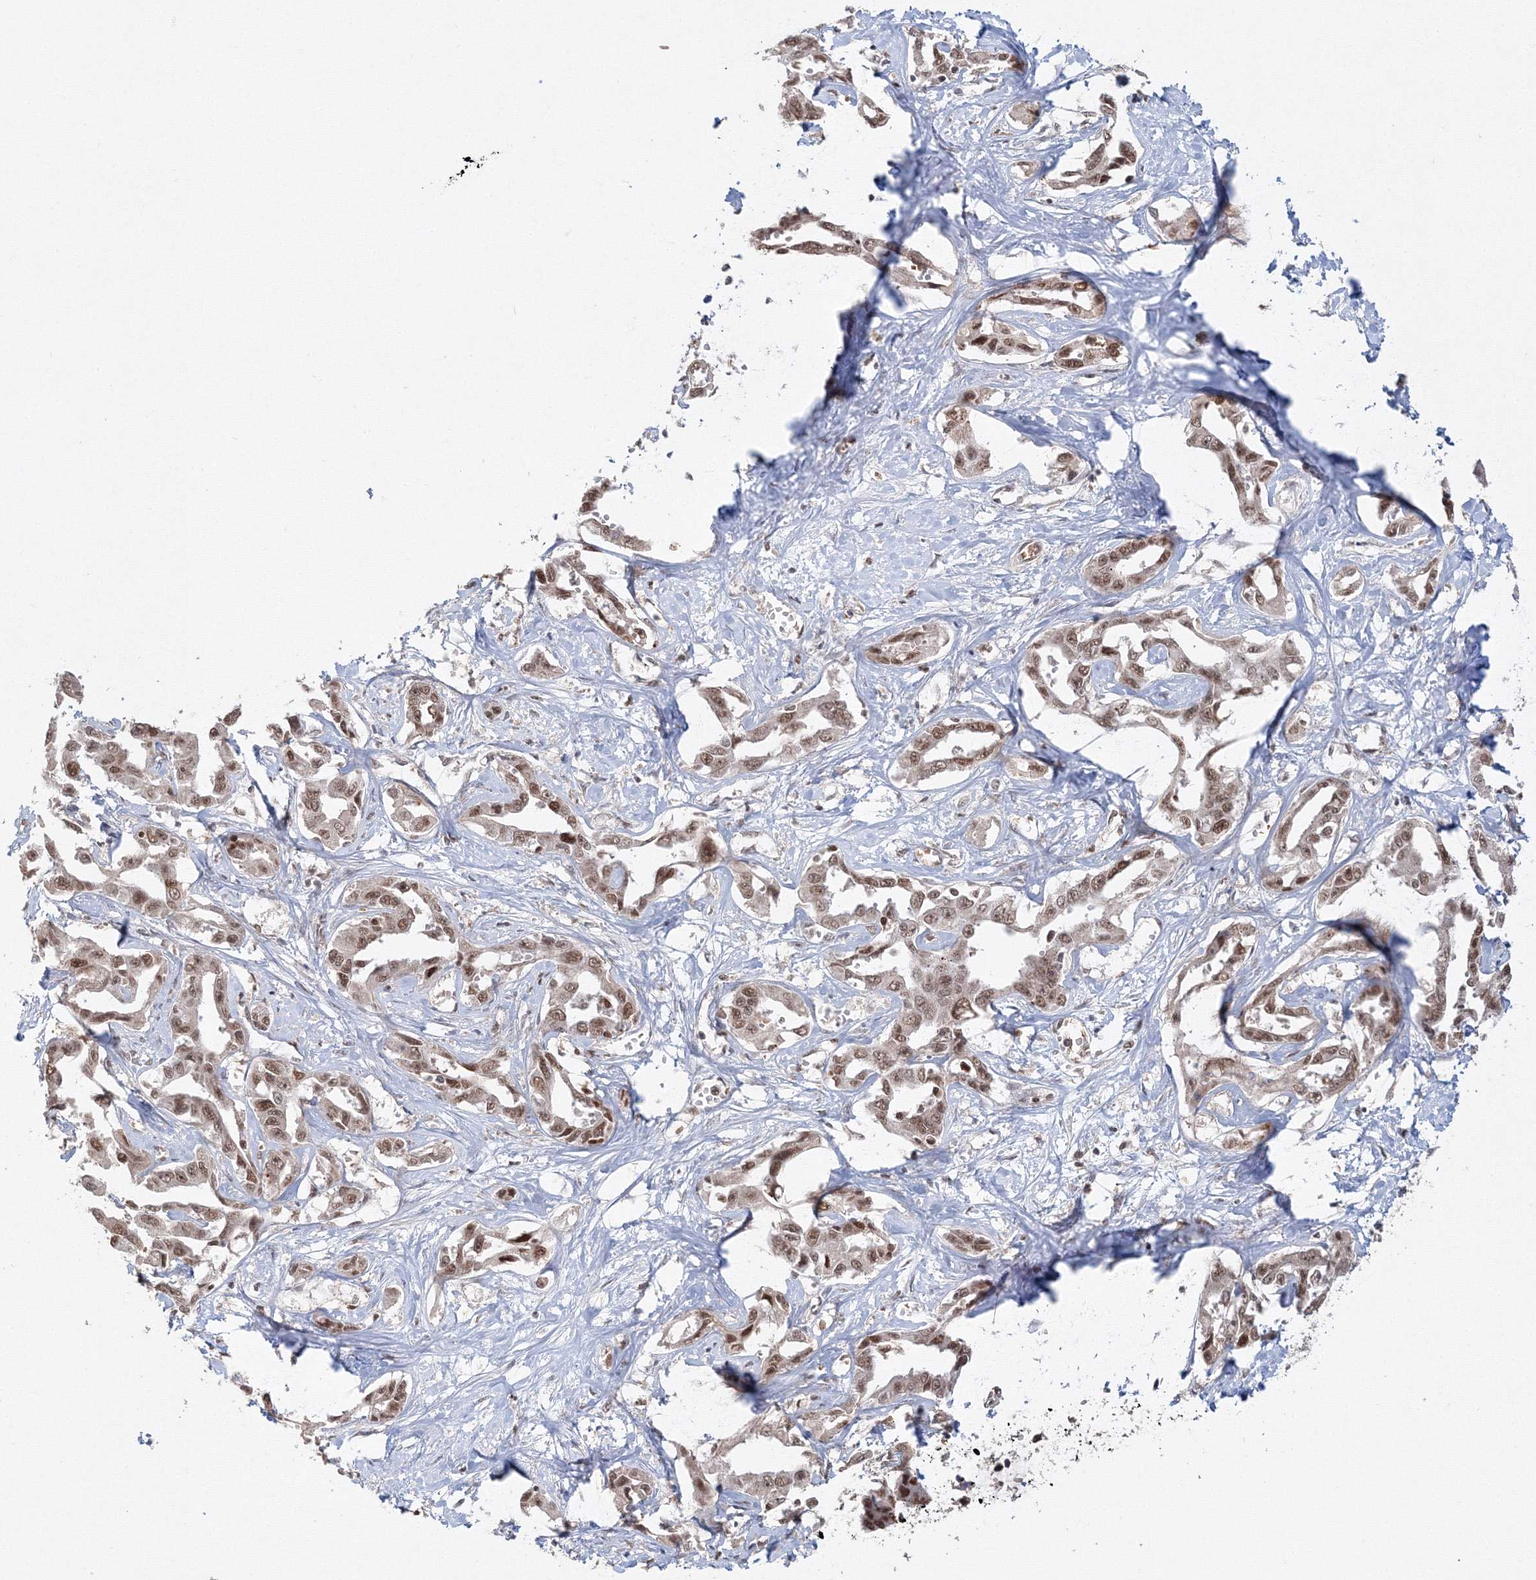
{"staining": {"intensity": "moderate", "quantity": ">75%", "location": "nuclear"}, "tissue": "liver cancer", "cell_type": "Tumor cells", "image_type": "cancer", "snomed": [{"axis": "morphology", "description": "Cholangiocarcinoma"}, {"axis": "topography", "description": "Liver"}], "caption": "Human liver cholangiocarcinoma stained with a brown dye reveals moderate nuclear positive staining in approximately >75% of tumor cells.", "gene": "IWS1", "patient": {"sex": "male", "age": 59}}